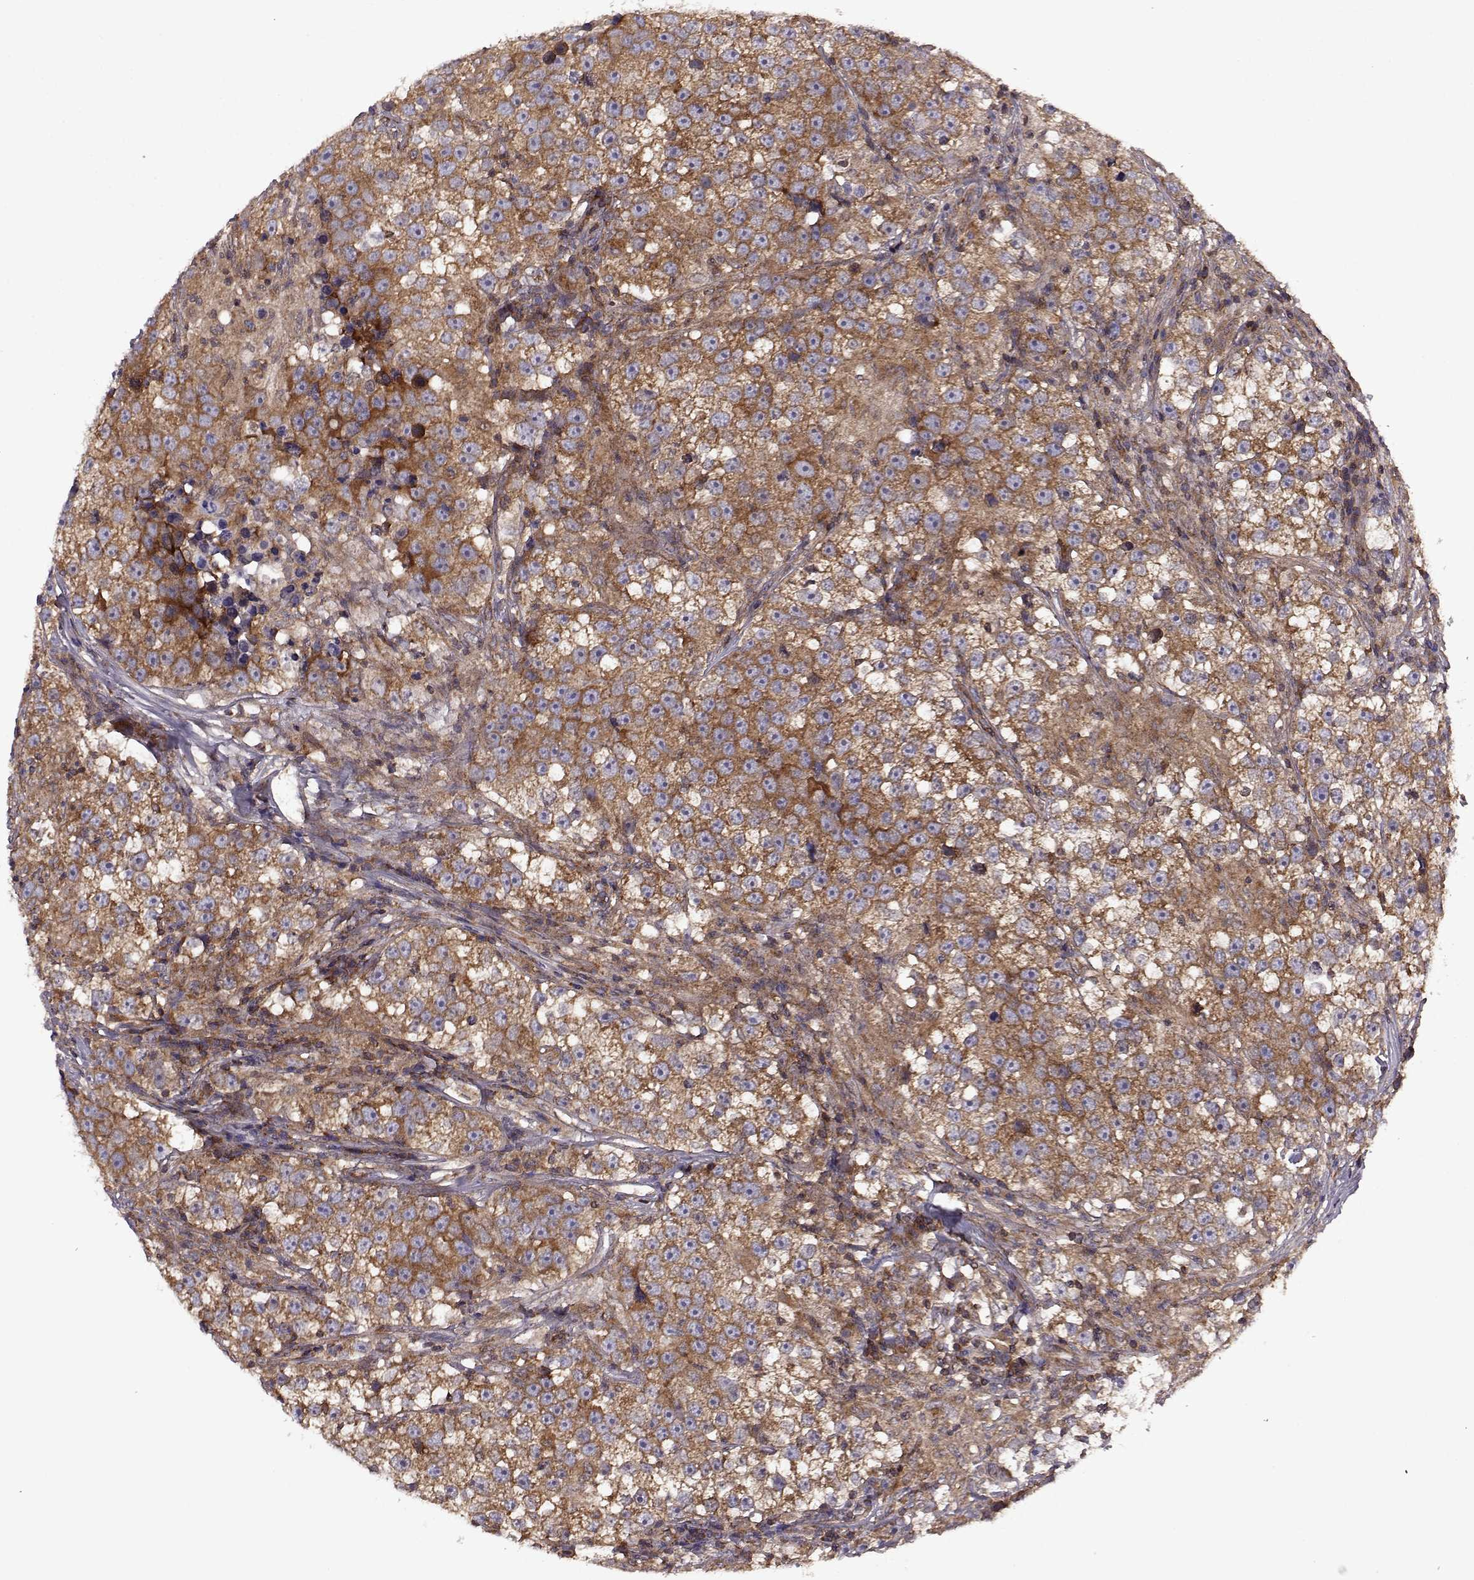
{"staining": {"intensity": "moderate", "quantity": ">75%", "location": "cytoplasmic/membranous"}, "tissue": "testis cancer", "cell_type": "Tumor cells", "image_type": "cancer", "snomed": [{"axis": "morphology", "description": "Seminoma, NOS"}, {"axis": "topography", "description": "Testis"}], "caption": "A medium amount of moderate cytoplasmic/membranous expression is present in approximately >75% of tumor cells in testis cancer (seminoma) tissue. (DAB IHC, brown staining for protein, blue staining for nuclei).", "gene": "URI1", "patient": {"sex": "male", "age": 46}}